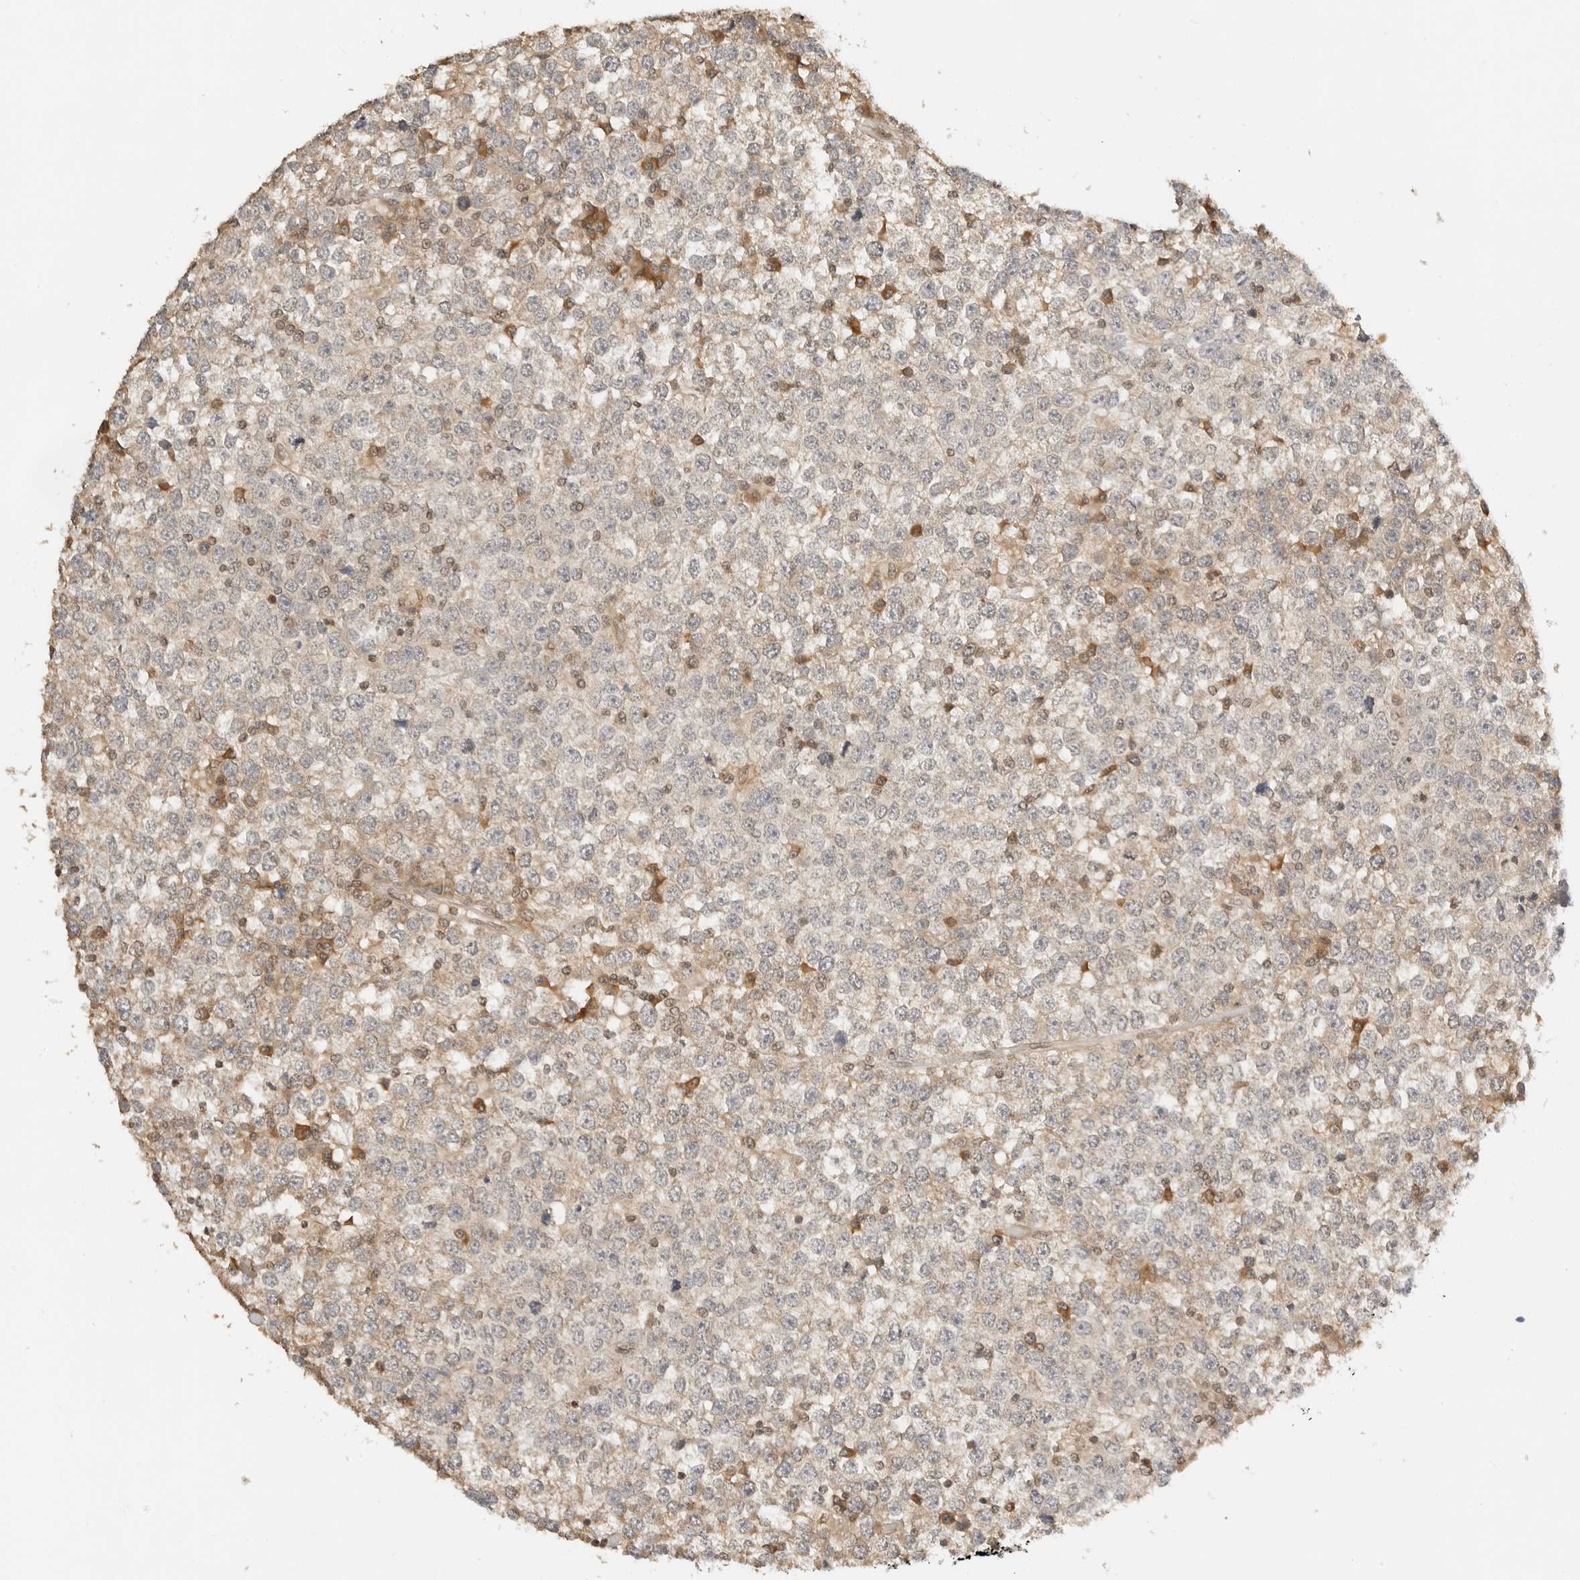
{"staining": {"intensity": "weak", "quantity": ">75%", "location": "cytoplasmic/membranous"}, "tissue": "testis cancer", "cell_type": "Tumor cells", "image_type": "cancer", "snomed": [{"axis": "morphology", "description": "Seminoma, NOS"}, {"axis": "topography", "description": "Testis"}], "caption": "Protein staining exhibits weak cytoplasmic/membranous positivity in approximately >75% of tumor cells in testis seminoma.", "gene": "POLH", "patient": {"sex": "male", "age": 65}}